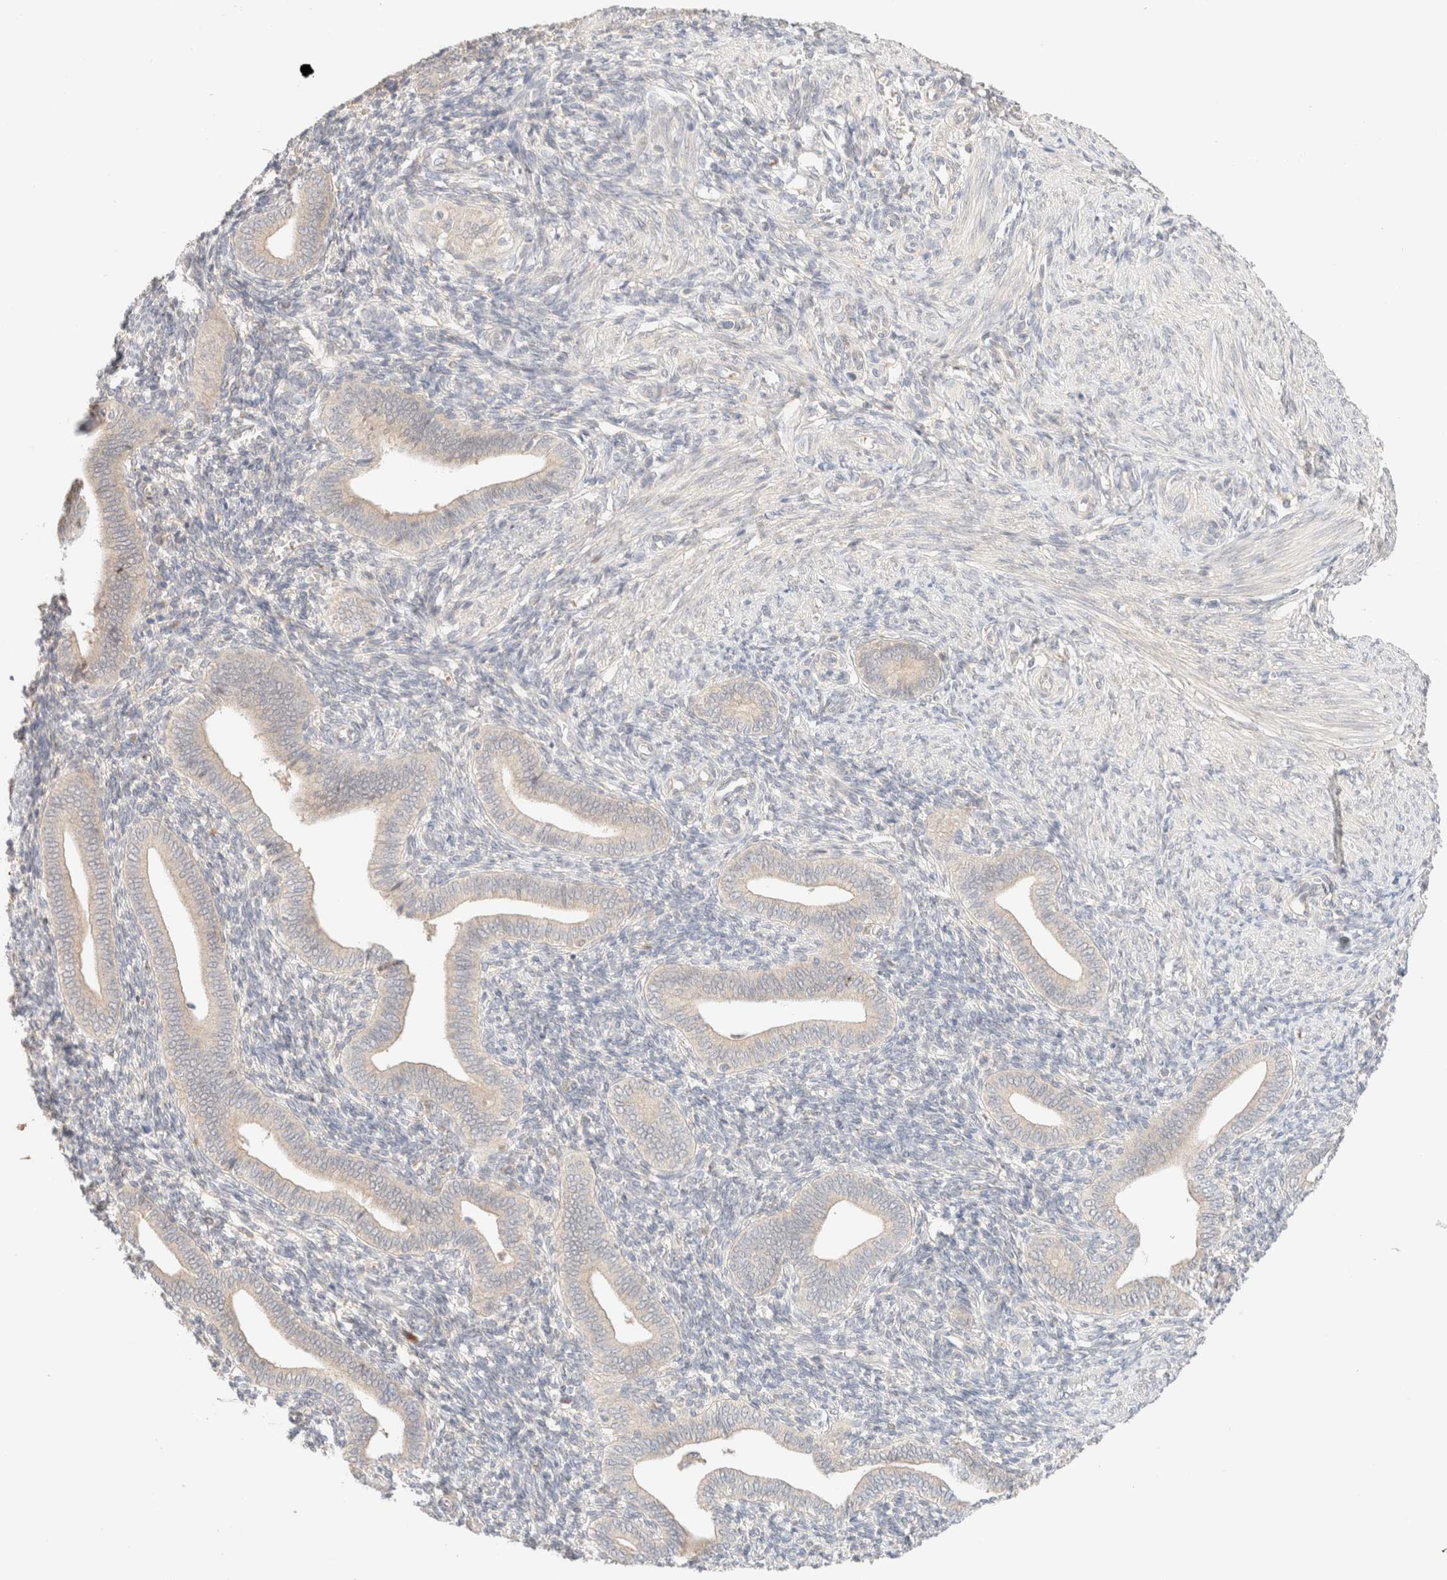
{"staining": {"intensity": "negative", "quantity": "none", "location": "none"}, "tissue": "endometrium", "cell_type": "Cells in endometrial stroma", "image_type": "normal", "snomed": [{"axis": "morphology", "description": "Normal tissue, NOS"}, {"axis": "topography", "description": "Uterus"}, {"axis": "topography", "description": "Endometrium"}], "caption": "Immunohistochemistry (IHC) of benign human endometrium demonstrates no expression in cells in endometrial stroma. (DAB (3,3'-diaminobenzidine) IHC visualized using brightfield microscopy, high magnification).", "gene": "SARM1", "patient": {"sex": "female", "age": 33}}